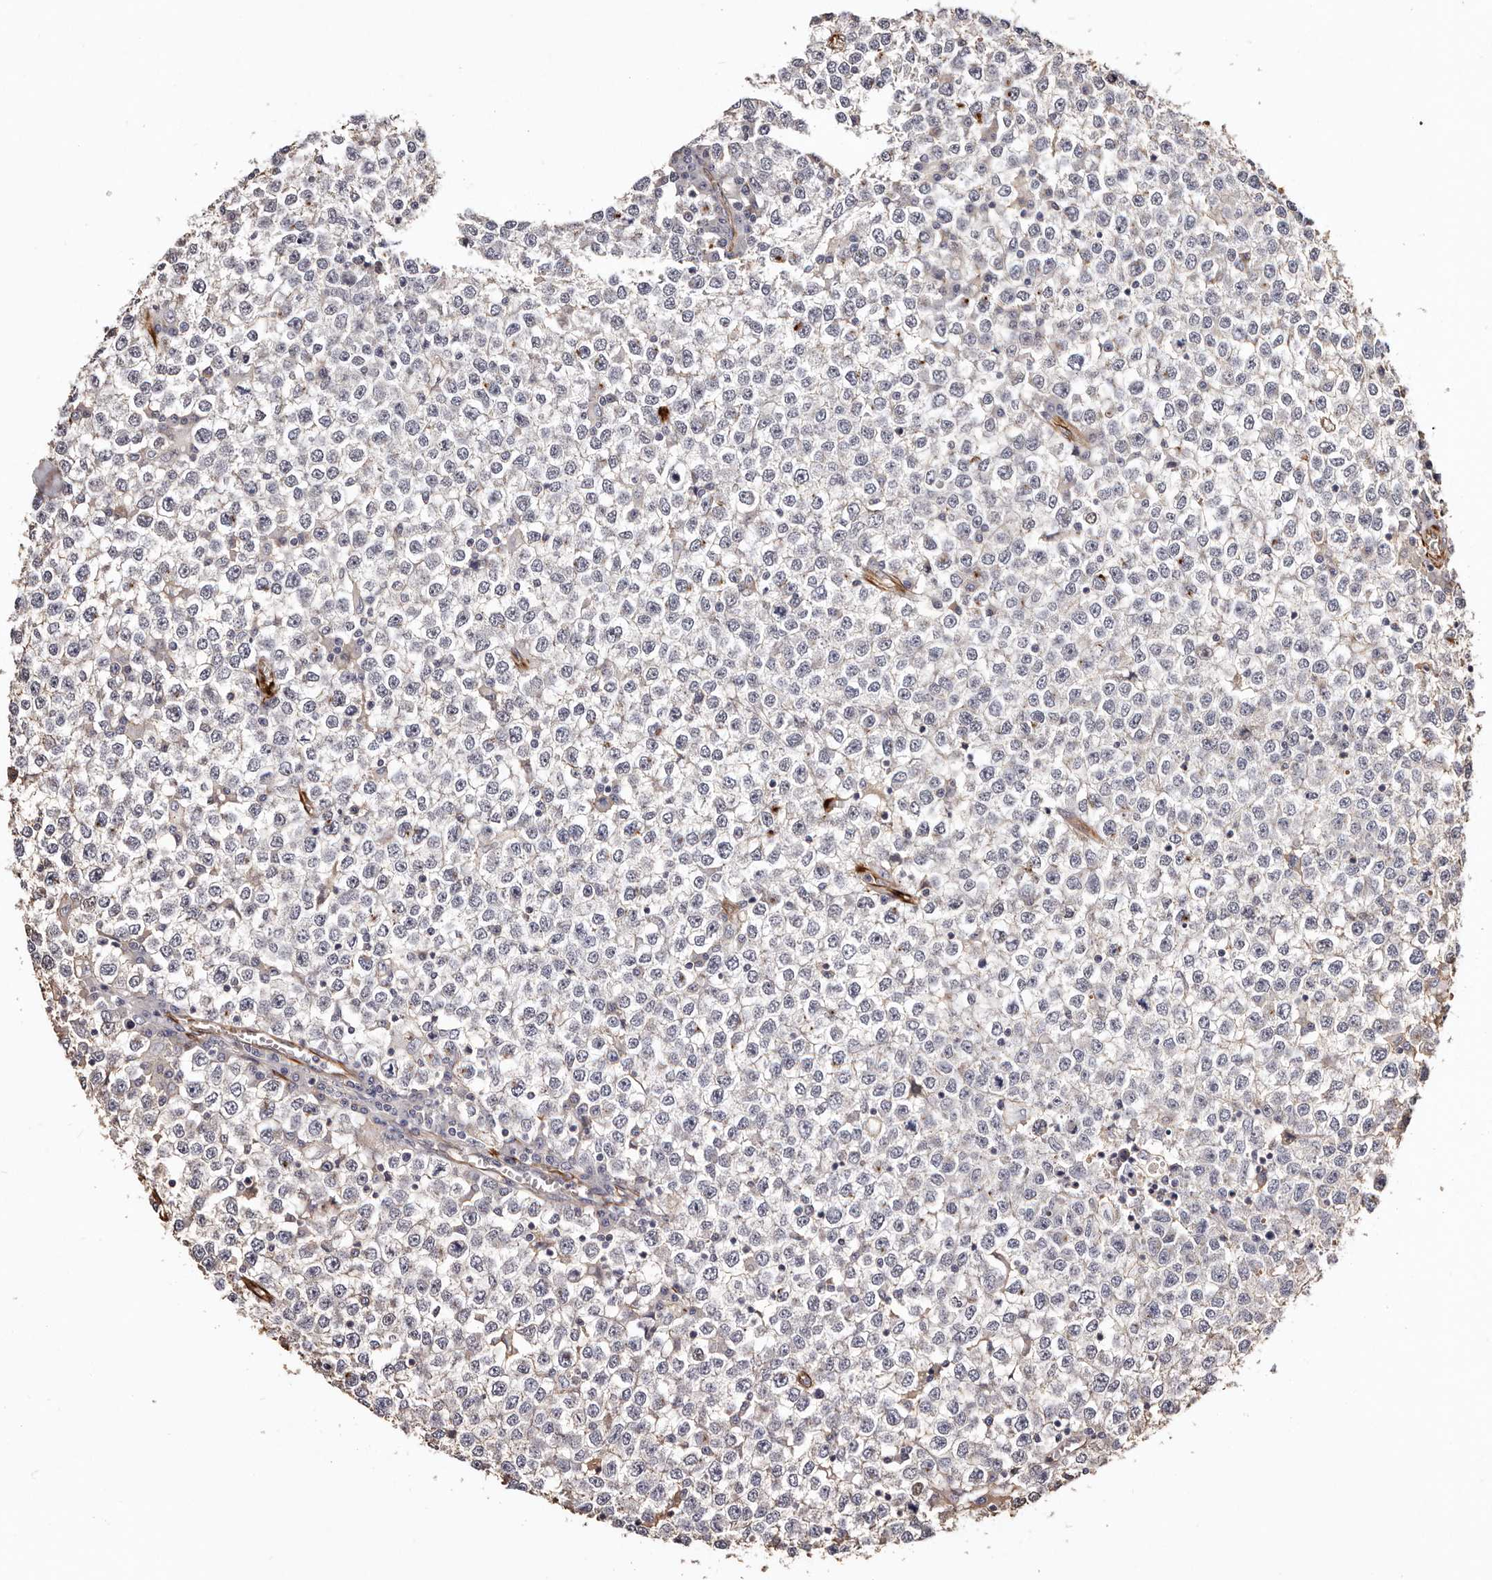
{"staining": {"intensity": "negative", "quantity": "none", "location": "none"}, "tissue": "testis cancer", "cell_type": "Tumor cells", "image_type": "cancer", "snomed": [{"axis": "morphology", "description": "Seminoma, NOS"}, {"axis": "topography", "description": "Testis"}], "caption": "This is an immunohistochemistry (IHC) image of human testis cancer. There is no expression in tumor cells.", "gene": "ZNF557", "patient": {"sex": "male", "age": 65}}